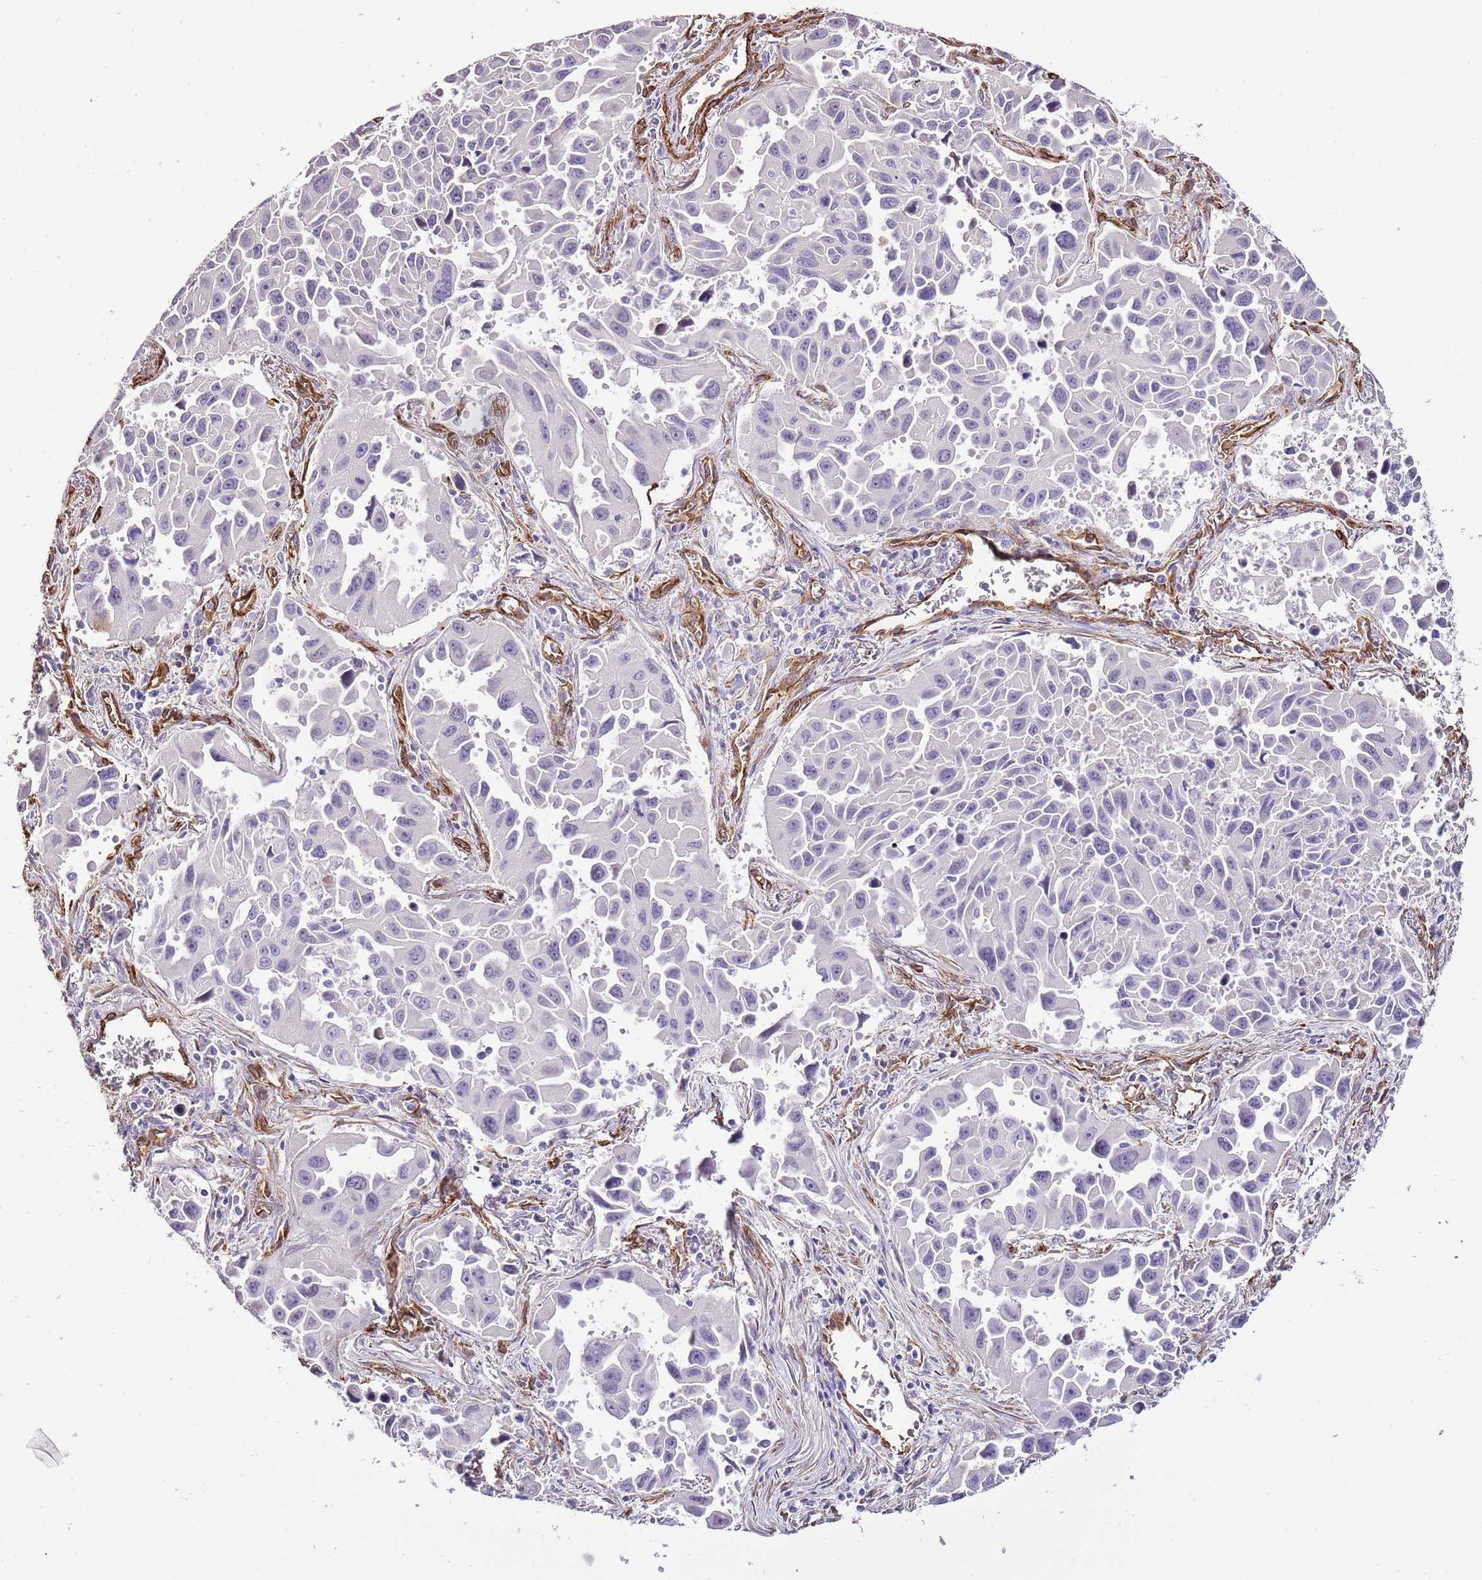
{"staining": {"intensity": "negative", "quantity": "none", "location": "none"}, "tissue": "lung cancer", "cell_type": "Tumor cells", "image_type": "cancer", "snomed": [{"axis": "morphology", "description": "Adenocarcinoma, NOS"}, {"axis": "topography", "description": "Lung"}], "caption": "Immunohistochemistry of lung cancer exhibits no staining in tumor cells.", "gene": "CTDSPL", "patient": {"sex": "male", "age": 66}}